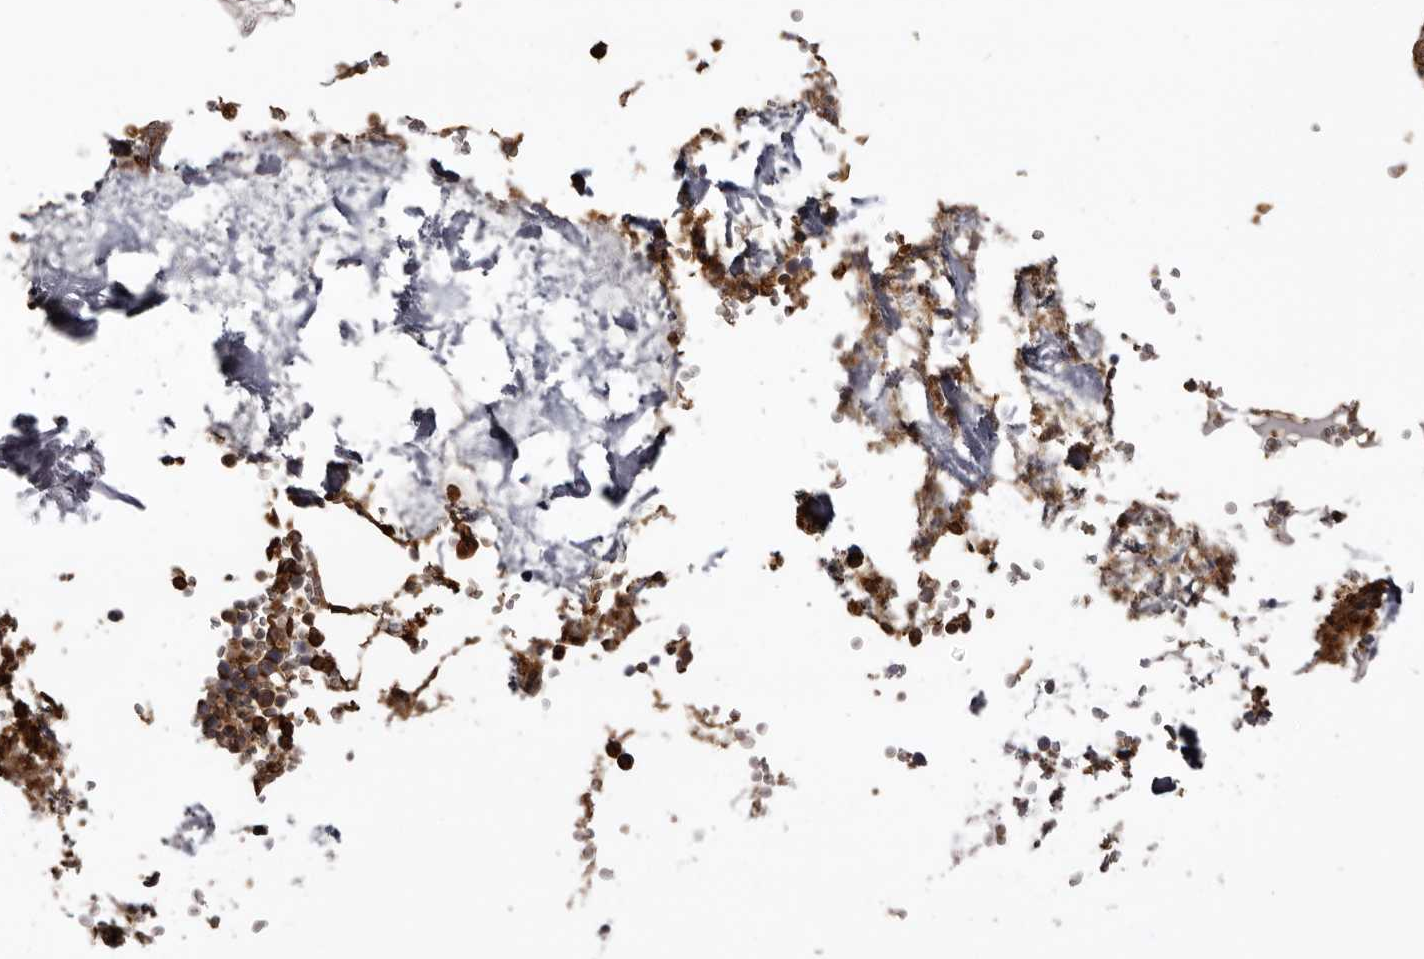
{"staining": {"intensity": "strong", "quantity": ">75%", "location": "cytoplasmic/membranous"}, "tissue": "bone marrow", "cell_type": "Hematopoietic cells", "image_type": "normal", "snomed": [{"axis": "morphology", "description": "Normal tissue, NOS"}, {"axis": "topography", "description": "Bone marrow"}], "caption": "Hematopoietic cells demonstrate high levels of strong cytoplasmic/membranous expression in approximately >75% of cells in unremarkable bone marrow.", "gene": "C4orf3", "patient": {"sex": "male", "age": 70}}